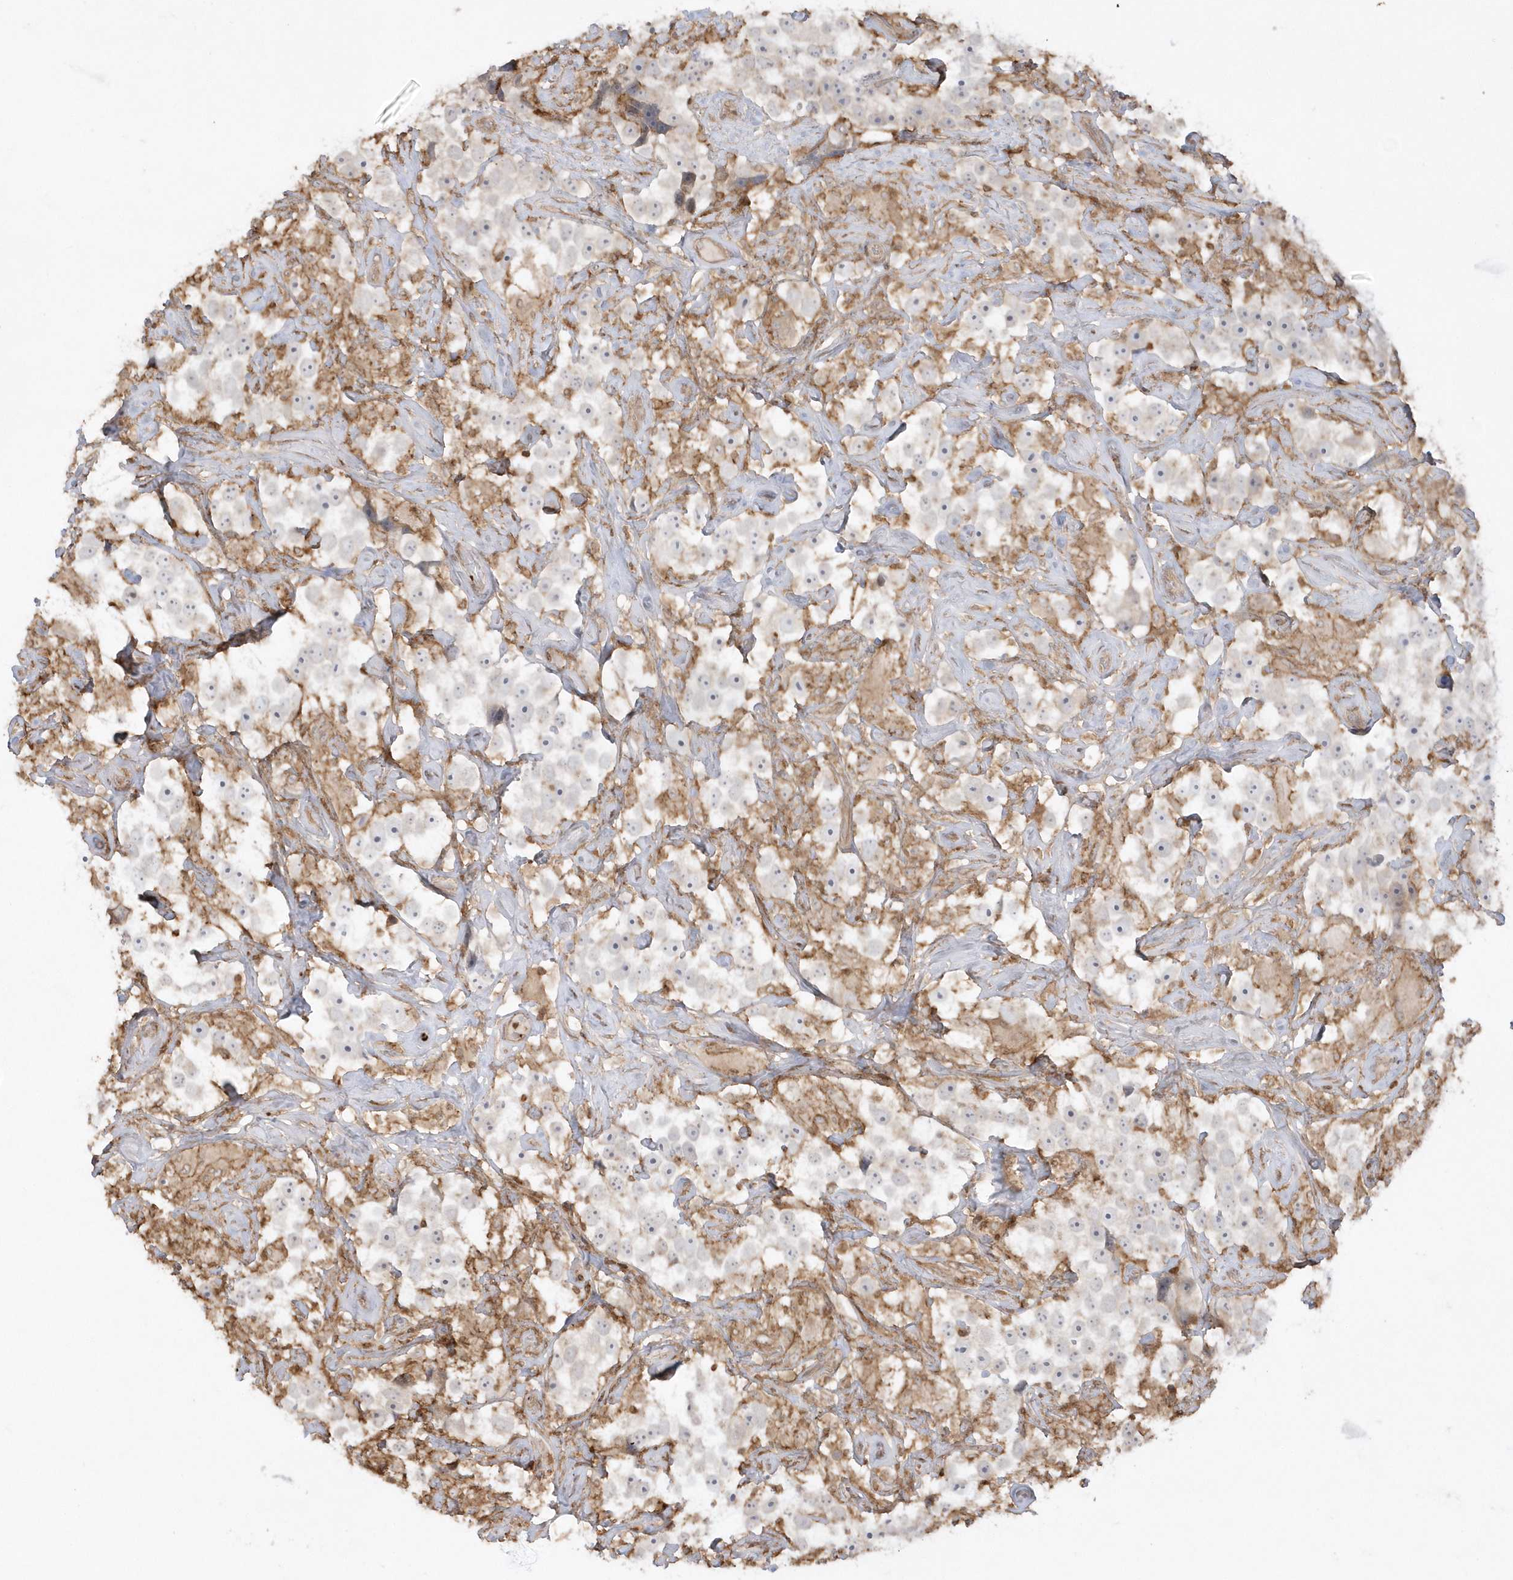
{"staining": {"intensity": "negative", "quantity": "none", "location": "none"}, "tissue": "testis cancer", "cell_type": "Tumor cells", "image_type": "cancer", "snomed": [{"axis": "morphology", "description": "Seminoma, NOS"}, {"axis": "topography", "description": "Testis"}], "caption": "This histopathology image is of seminoma (testis) stained with immunohistochemistry (IHC) to label a protein in brown with the nuclei are counter-stained blue. There is no staining in tumor cells.", "gene": "BSN", "patient": {"sex": "male", "age": 49}}